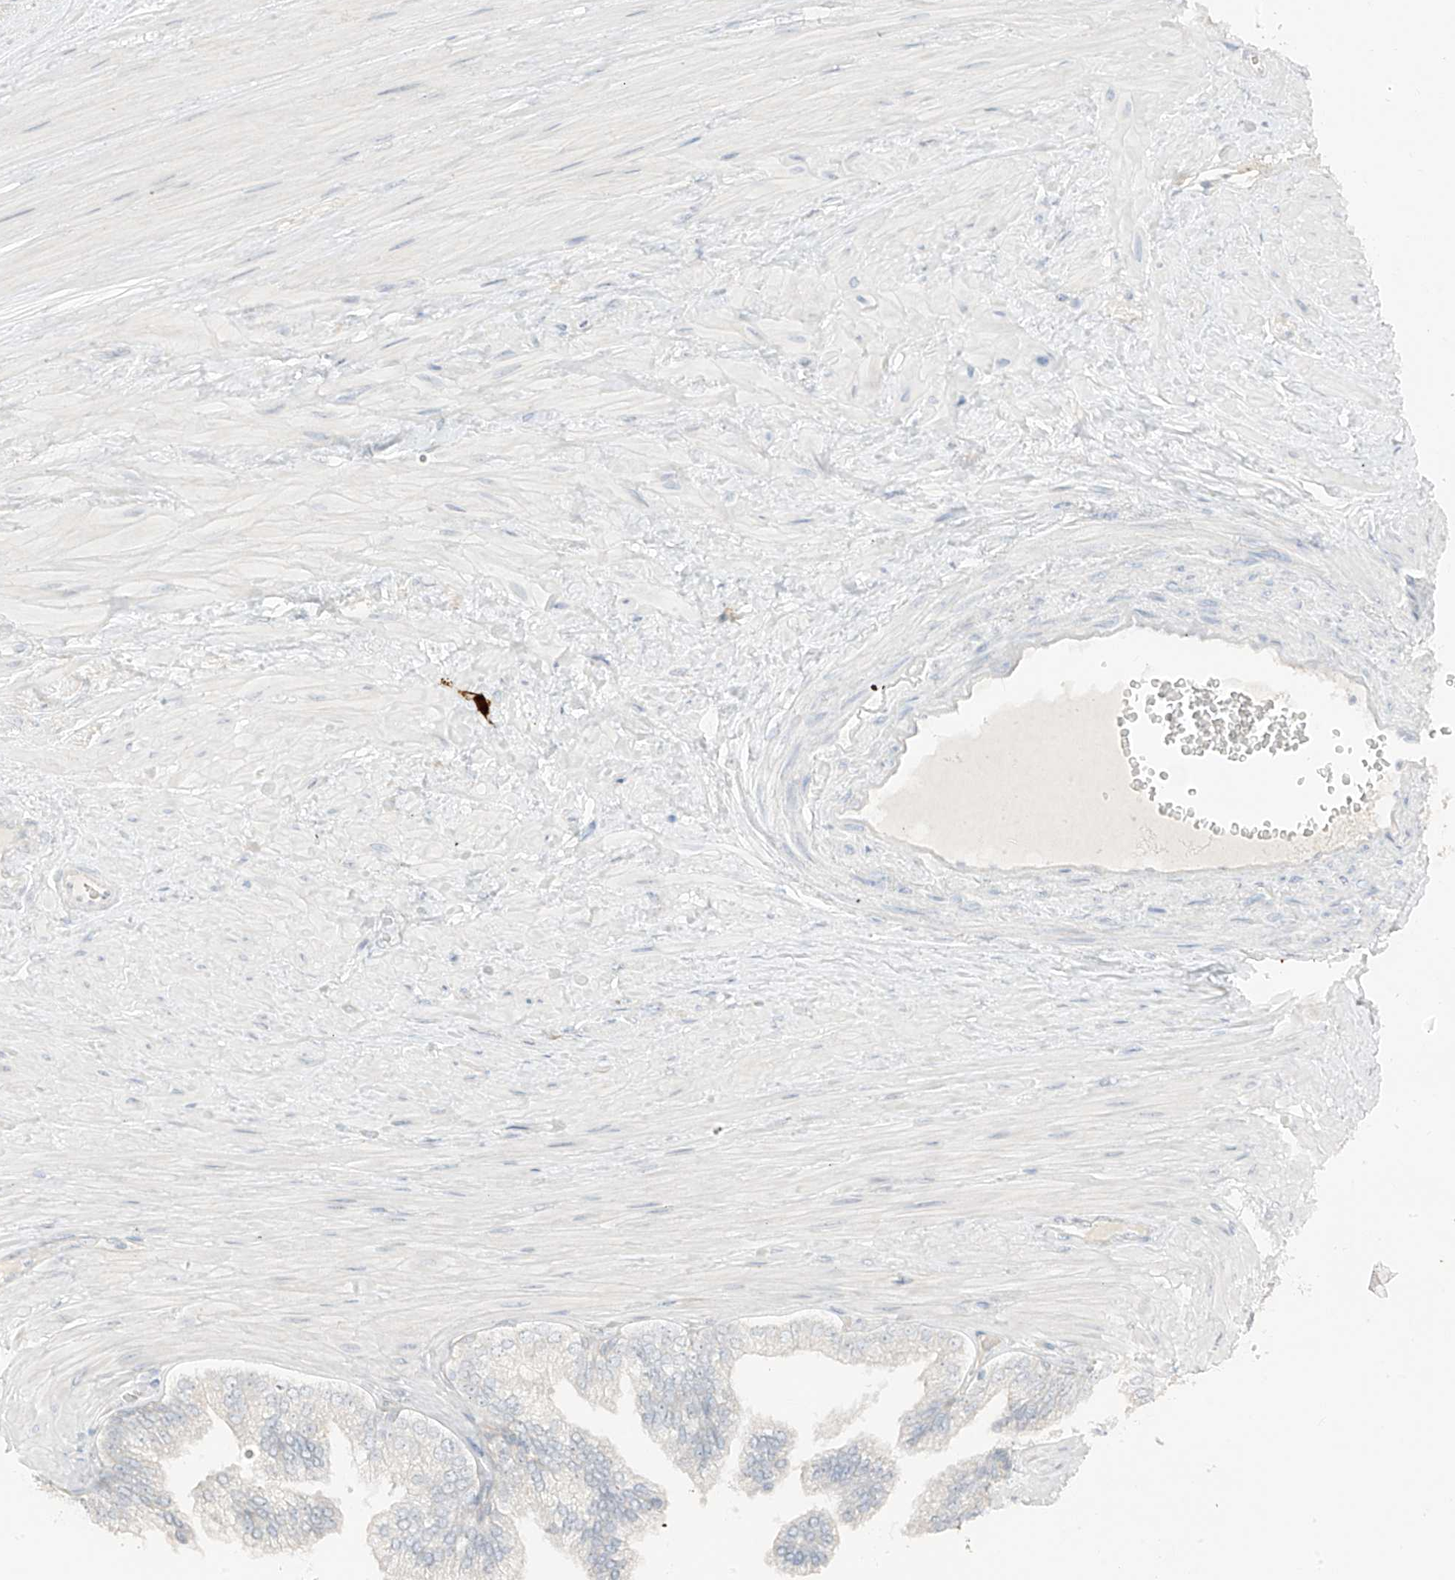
{"staining": {"intensity": "weak", "quantity": ">75%", "location": "cytoplasmic/membranous"}, "tissue": "adipose tissue", "cell_type": "Adipocytes", "image_type": "normal", "snomed": [{"axis": "morphology", "description": "Normal tissue, NOS"}, {"axis": "morphology", "description": "Adenocarcinoma, Low grade"}, {"axis": "topography", "description": "Prostate"}, {"axis": "topography", "description": "Peripheral nerve tissue"}], "caption": "DAB immunohistochemical staining of normal adipose tissue demonstrates weak cytoplasmic/membranous protein staining in approximately >75% of adipocytes.", "gene": "DCDC2", "patient": {"sex": "male", "age": 63}}